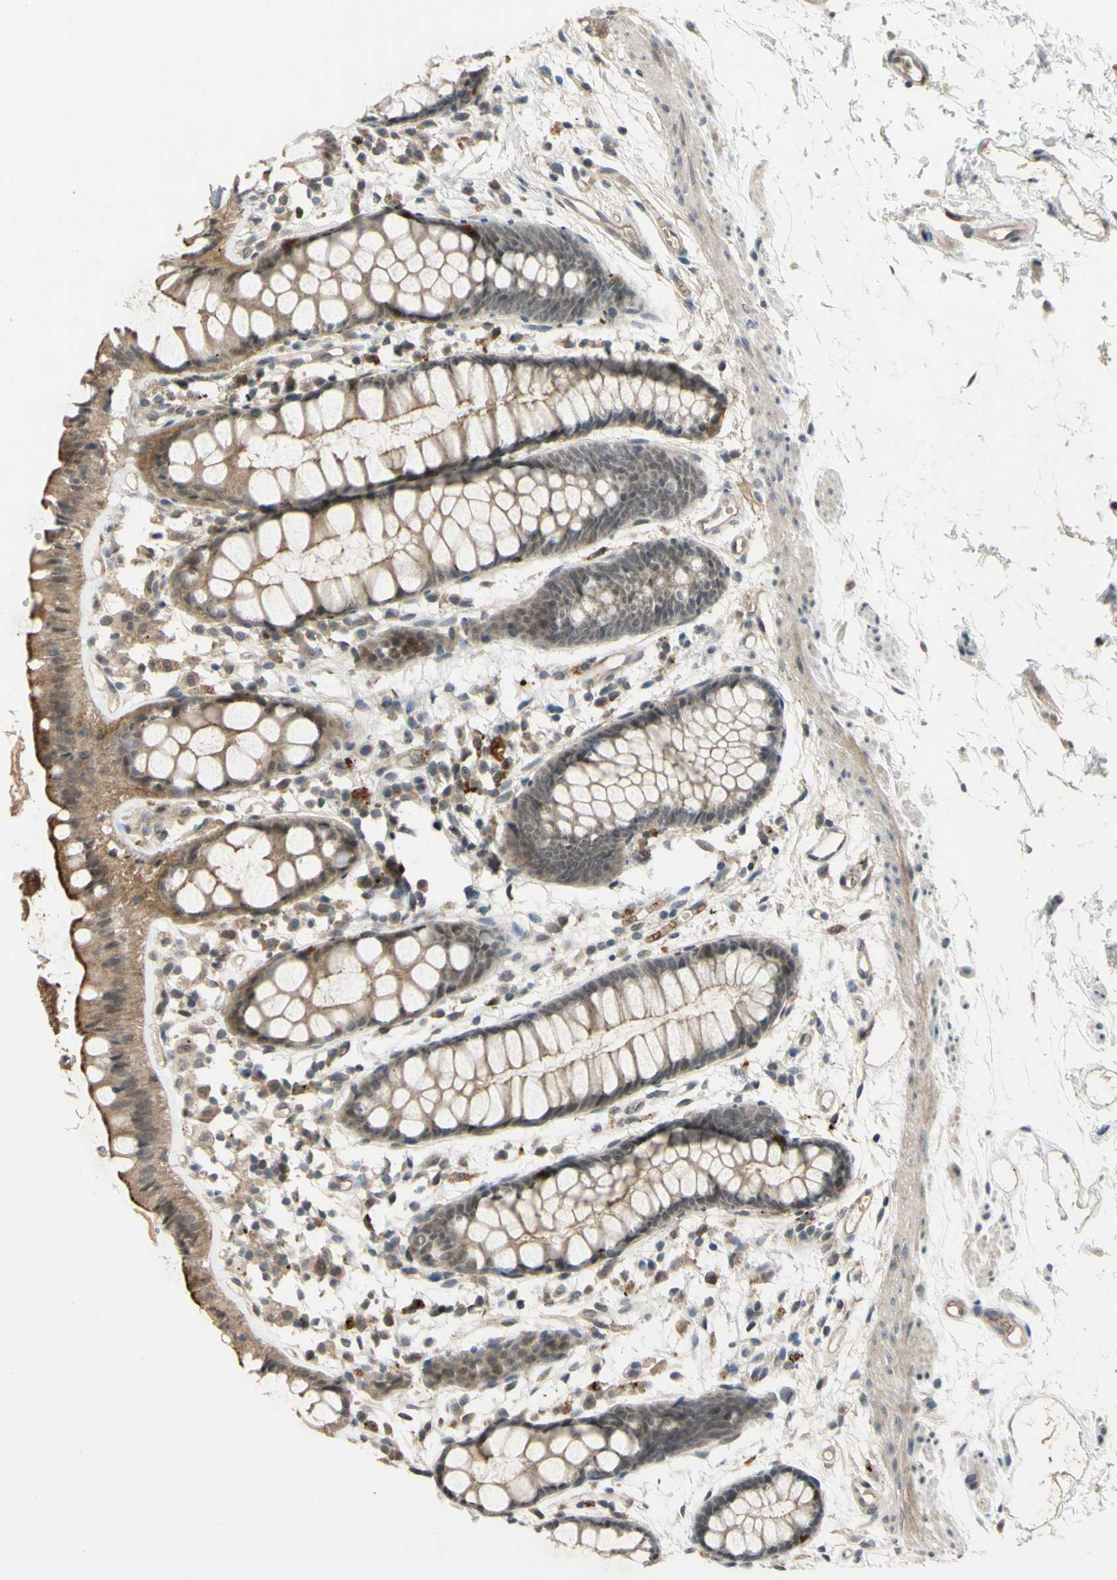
{"staining": {"intensity": "moderate", "quantity": ">75%", "location": "cytoplasmic/membranous"}, "tissue": "rectum", "cell_type": "Glandular cells", "image_type": "normal", "snomed": [{"axis": "morphology", "description": "Normal tissue, NOS"}, {"axis": "topography", "description": "Rectum"}], "caption": "Rectum stained with immunohistochemistry (IHC) shows moderate cytoplasmic/membranous staining in approximately >75% of glandular cells. Nuclei are stained in blue.", "gene": "ALK", "patient": {"sex": "female", "age": 66}}